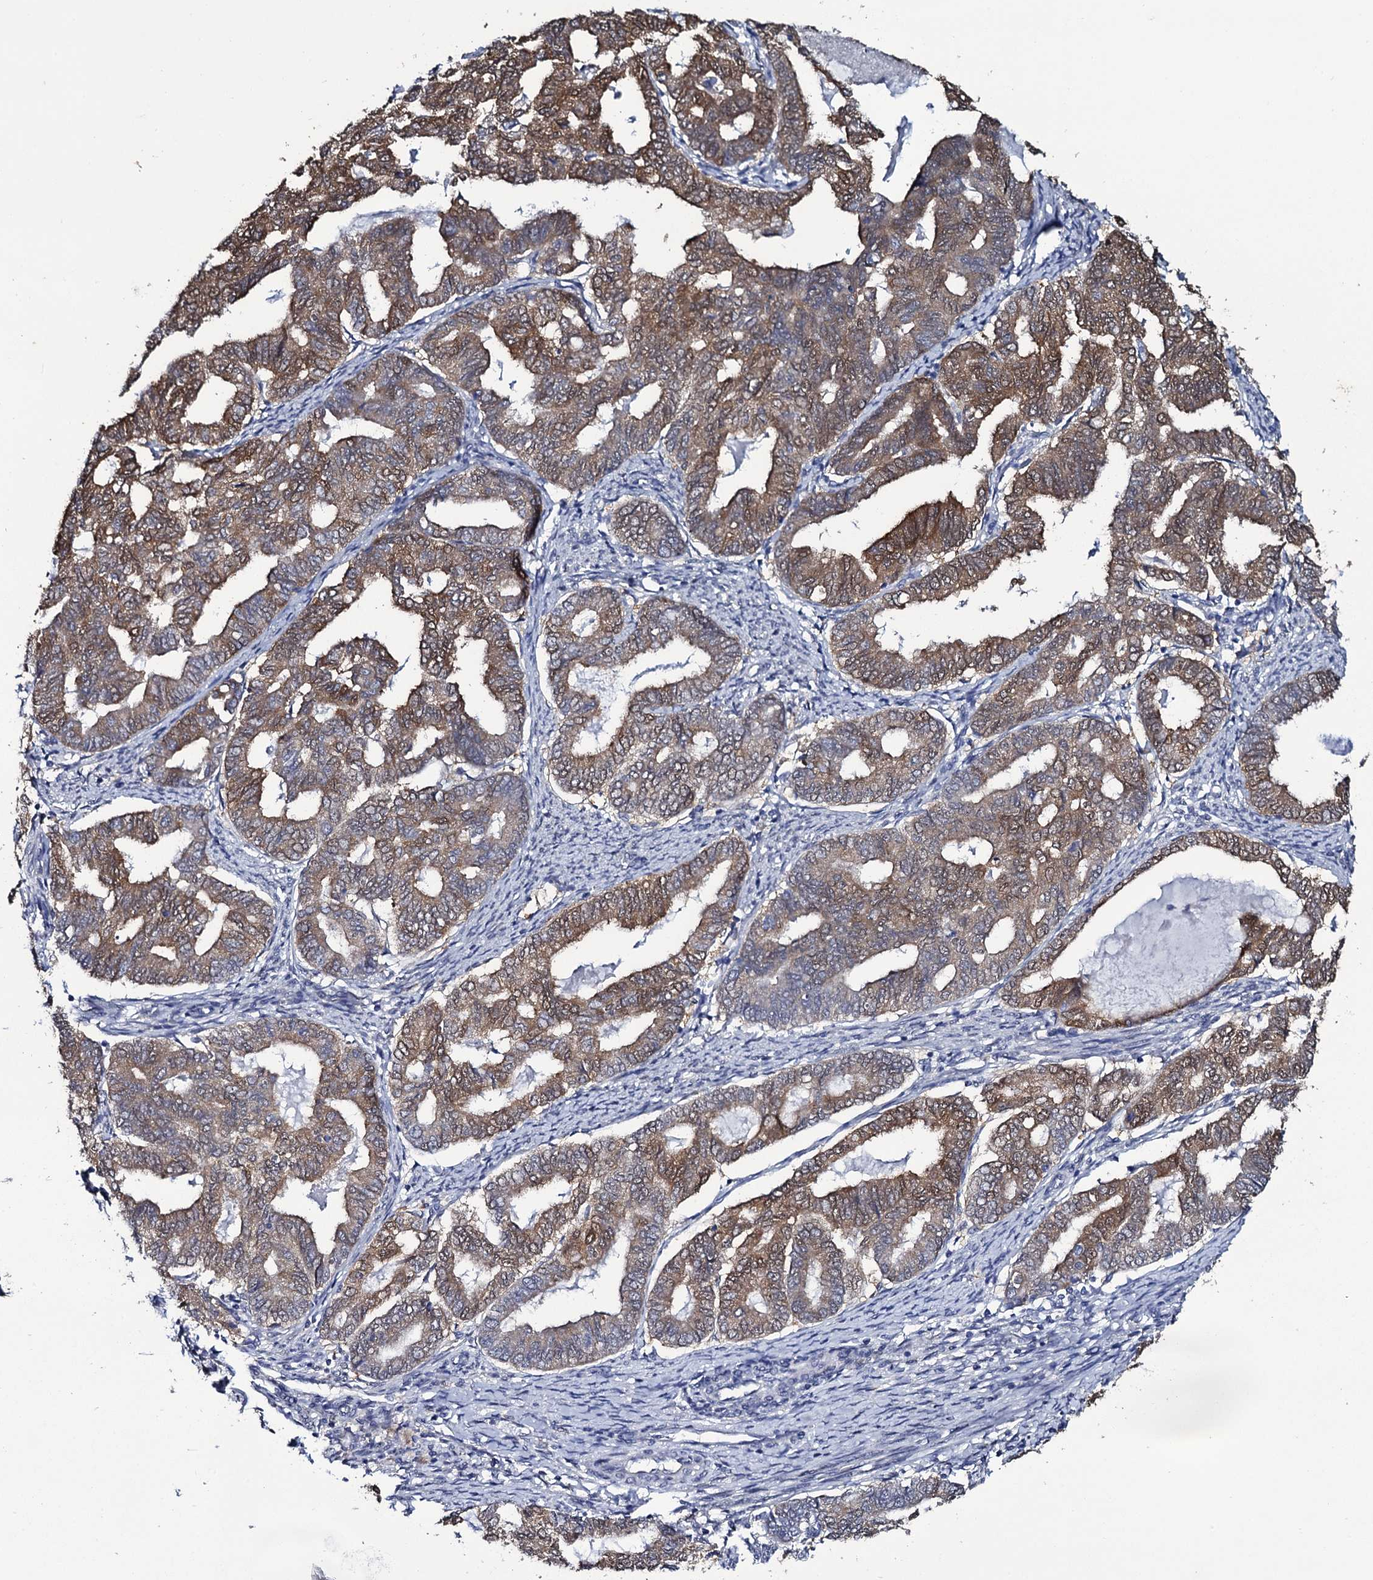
{"staining": {"intensity": "moderate", "quantity": ">75%", "location": "cytoplasmic/membranous"}, "tissue": "endometrial cancer", "cell_type": "Tumor cells", "image_type": "cancer", "snomed": [{"axis": "morphology", "description": "Adenocarcinoma, NOS"}, {"axis": "topography", "description": "Endometrium"}], "caption": "High-magnification brightfield microscopy of endometrial cancer stained with DAB (3,3'-diaminobenzidine) (brown) and counterstained with hematoxylin (blue). tumor cells exhibit moderate cytoplasmic/membranous positivity is present in approximately>75% of cells.", "gene": "CRYL1", "patient": {"sex": "female", "age": 79}}